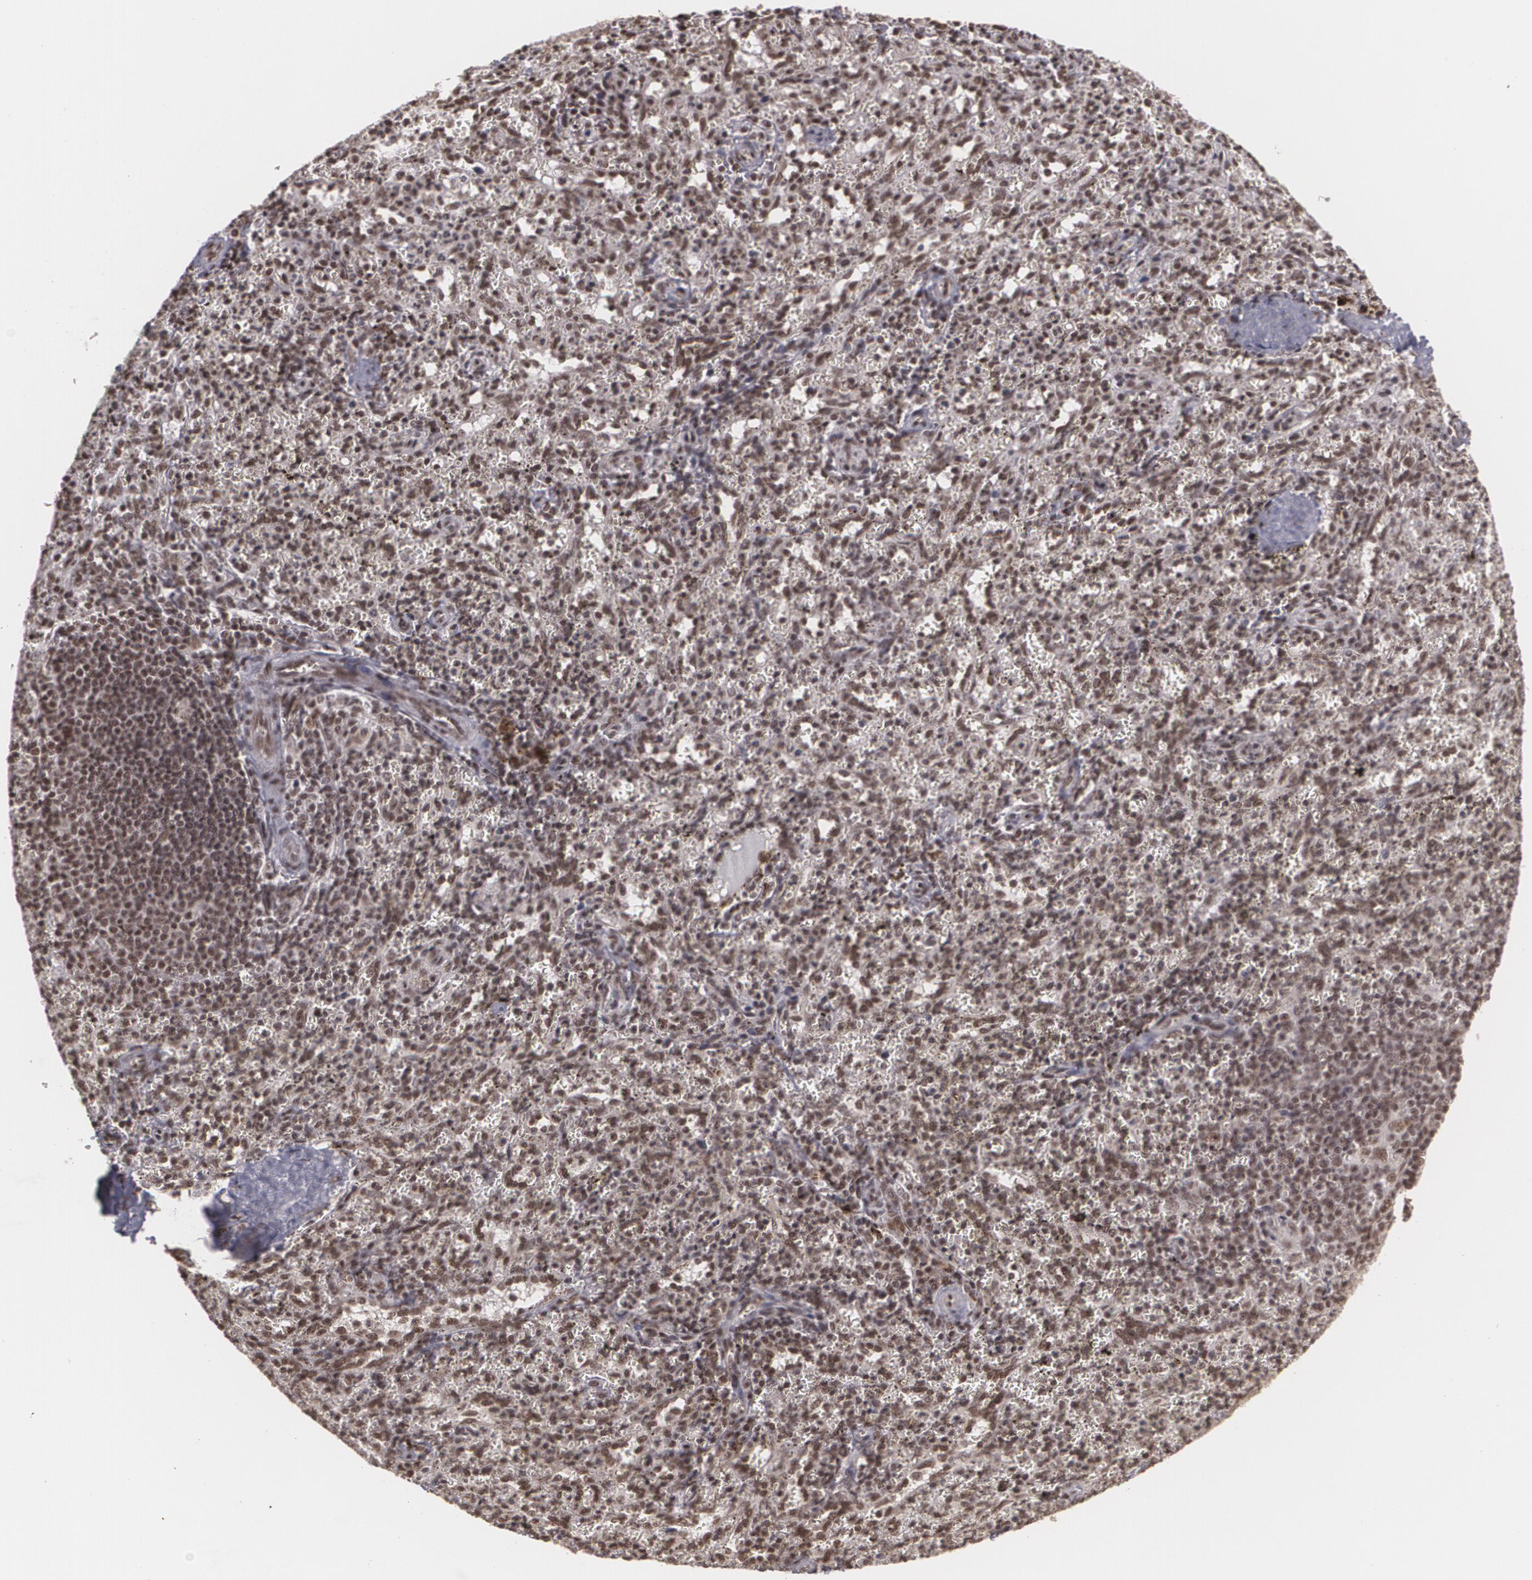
{"staining": {"intensity": "moderate", "quantity": ">75%", "location": "nuclear"}, "tissue": "spleen", "cell_type": "Cells in red pulp", "image_type": "normal", "snomed": [{"axis": "morphology", "description": "Normal tissue, NOS"}, {"axis": "topography", "description": "Spleen"}], "caption": "Spleen stained with a brown dye shows moderate nuclear positive expression in approximately >75% of cells in red pulp.", "gene": "RXRB", "patient": {"sex": "female", "age": 10}}